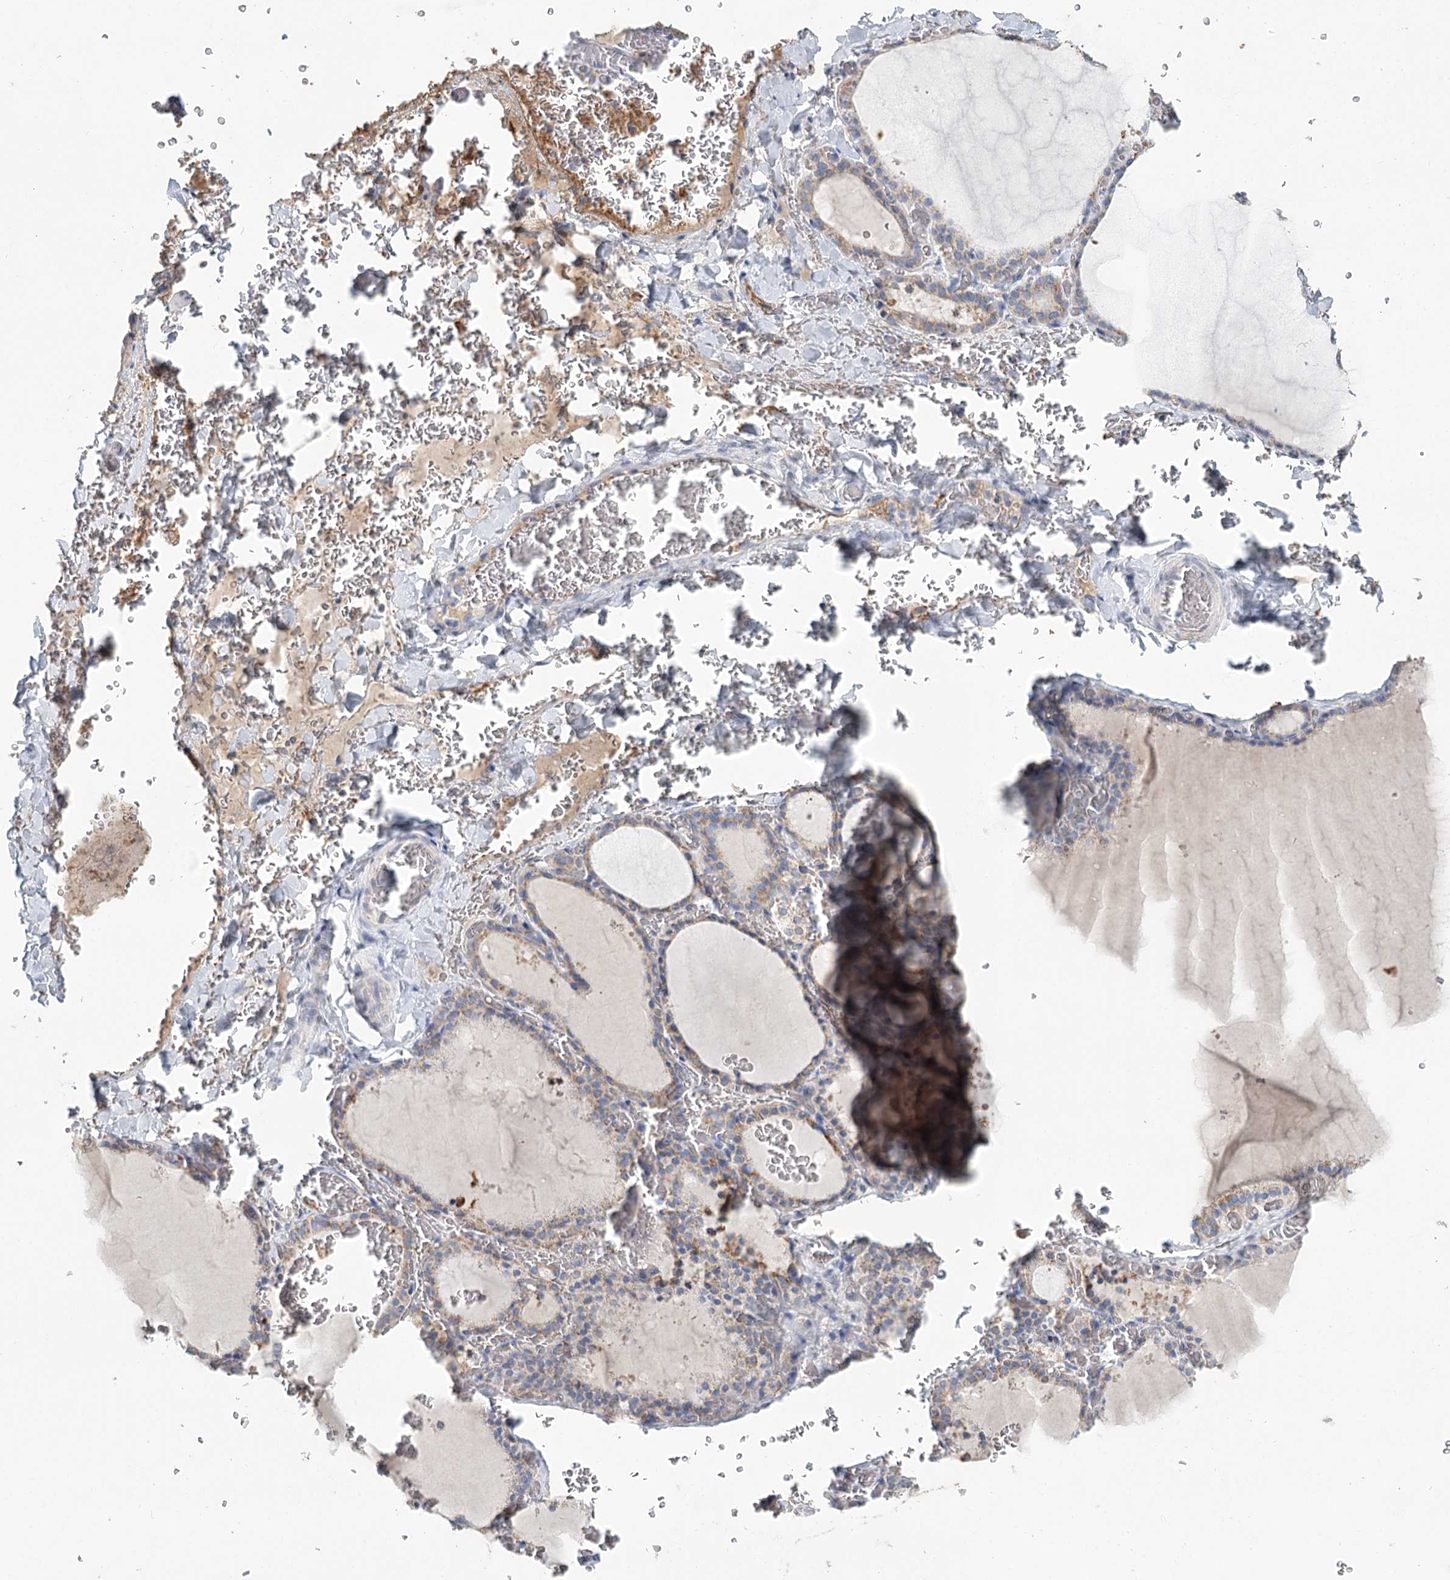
{"staining": {"intensity": "weak", "quantity": "25%-75%", "location": "cytoplasmic/membranous"}, "tissue": "thyroid gland", "cell_type": "Glandular cells", "image_type": "normal", "snomed": [{"axis": "morphology", "description": "Normal tissue, NOS"}, {"axis": "topography", "description": "Thyroid gland"}], "caption": "About 25%-75% of glandular cells in unremarkable thyroid gland exhibit weak cytoplasmic/membranous protein staining as visualized by brown immunohistochemical staining.", "gene": "ARHGAP44", "patient": {"sex": "female", "age": 39}}